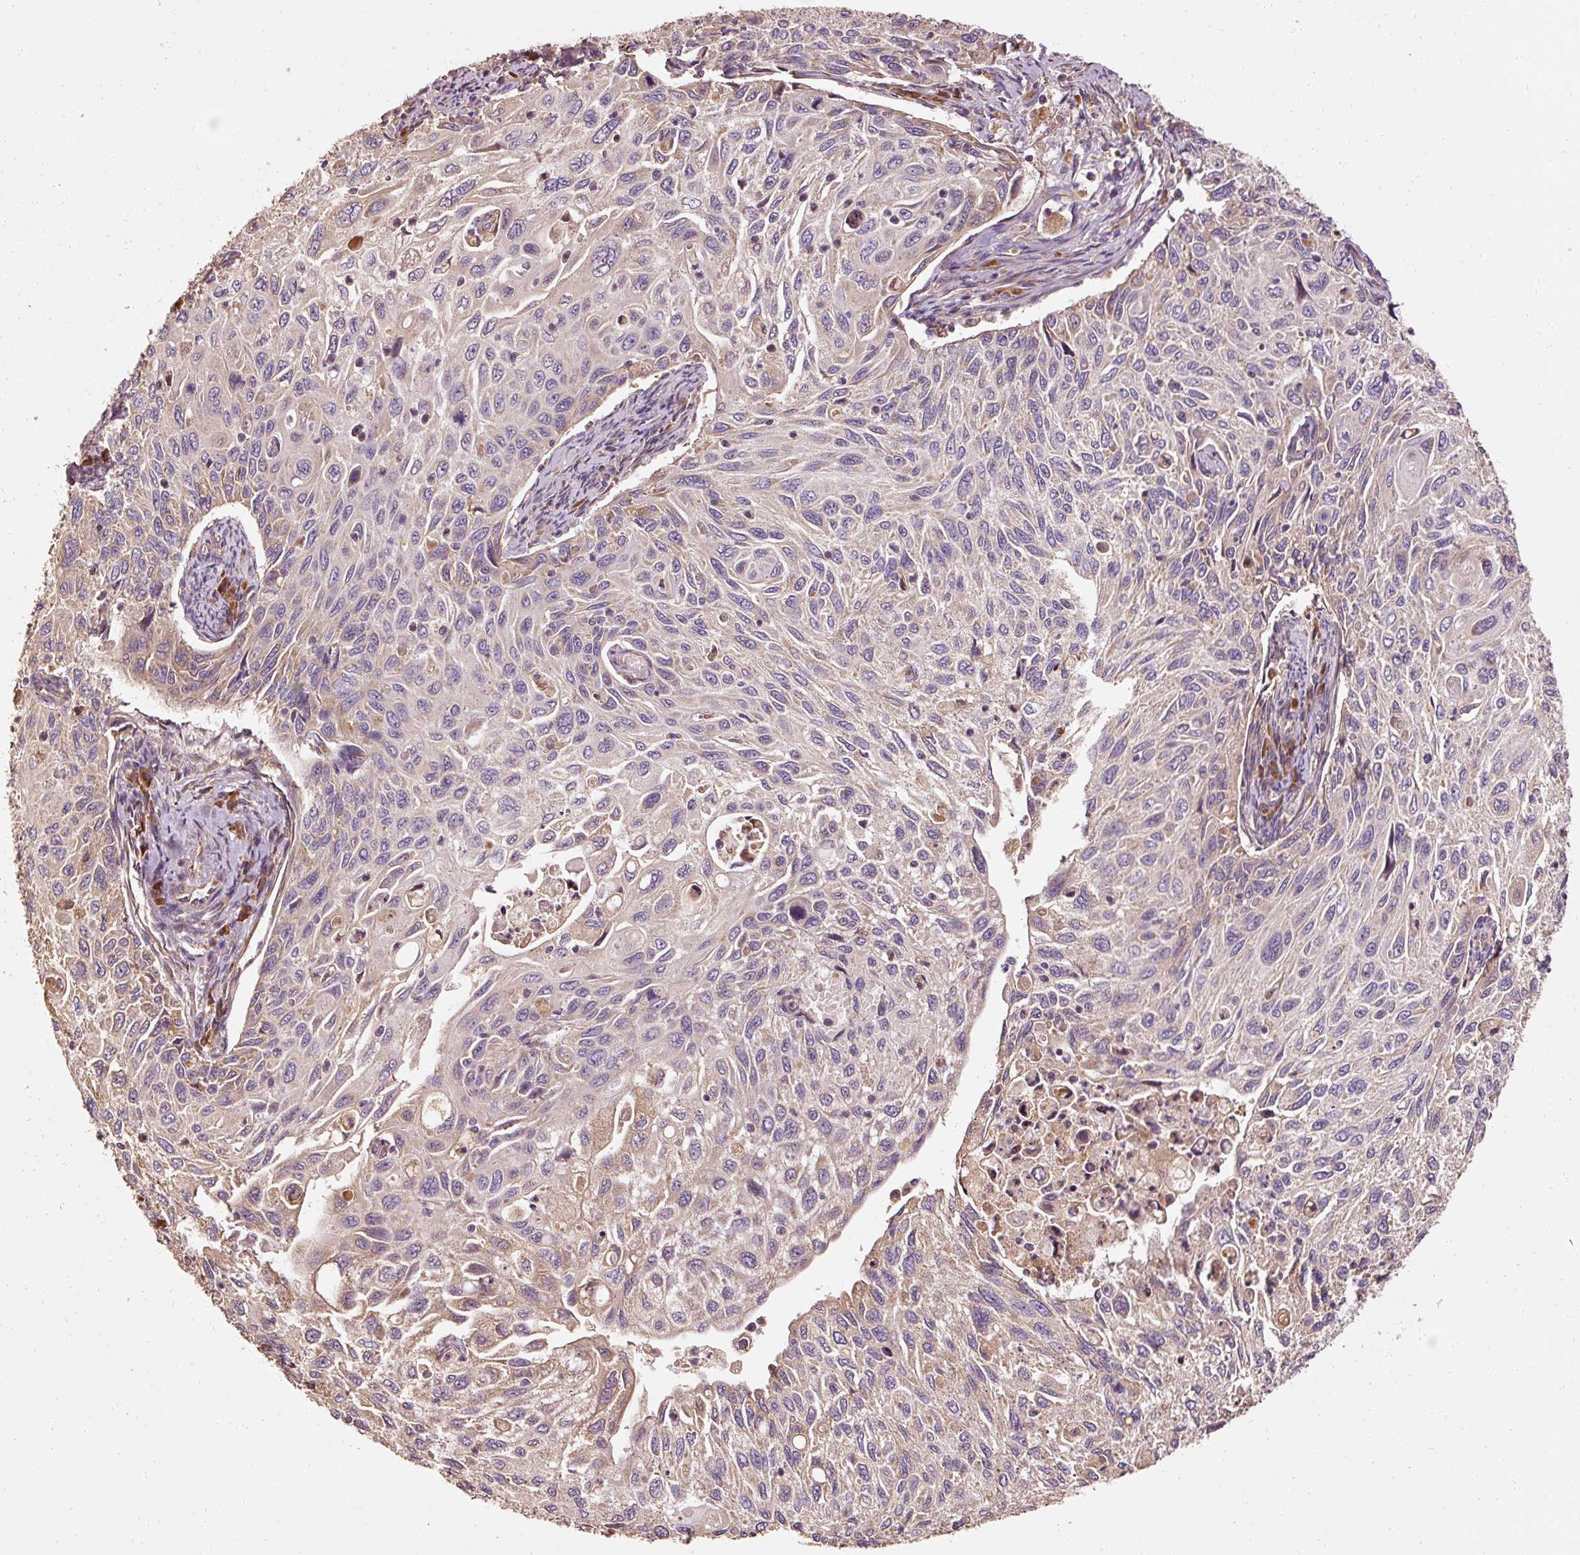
{"staining": {"intensity": "moderate", "quantity": "<25%", "location": "cytoplasmic/membranous"}, "tissue": "cervical cancer", "cell_type": "Tumor cells", "image_type": "cancer", "snomed": [{"axis": "morphology", "description": "Squamous cell carcinoma, NOS"}, {"axis": "topography", "description": "Cervix"}], "caption": "A histopathology image showing moderate cytoplasmic/membranous expression in about <25% of tumor cells in squamous cell carcinoma (cervical), as visualized by brown immunohistochemical staining.", "gene": "EFHC1", "patient": {"sex": "female", "age": 70}}